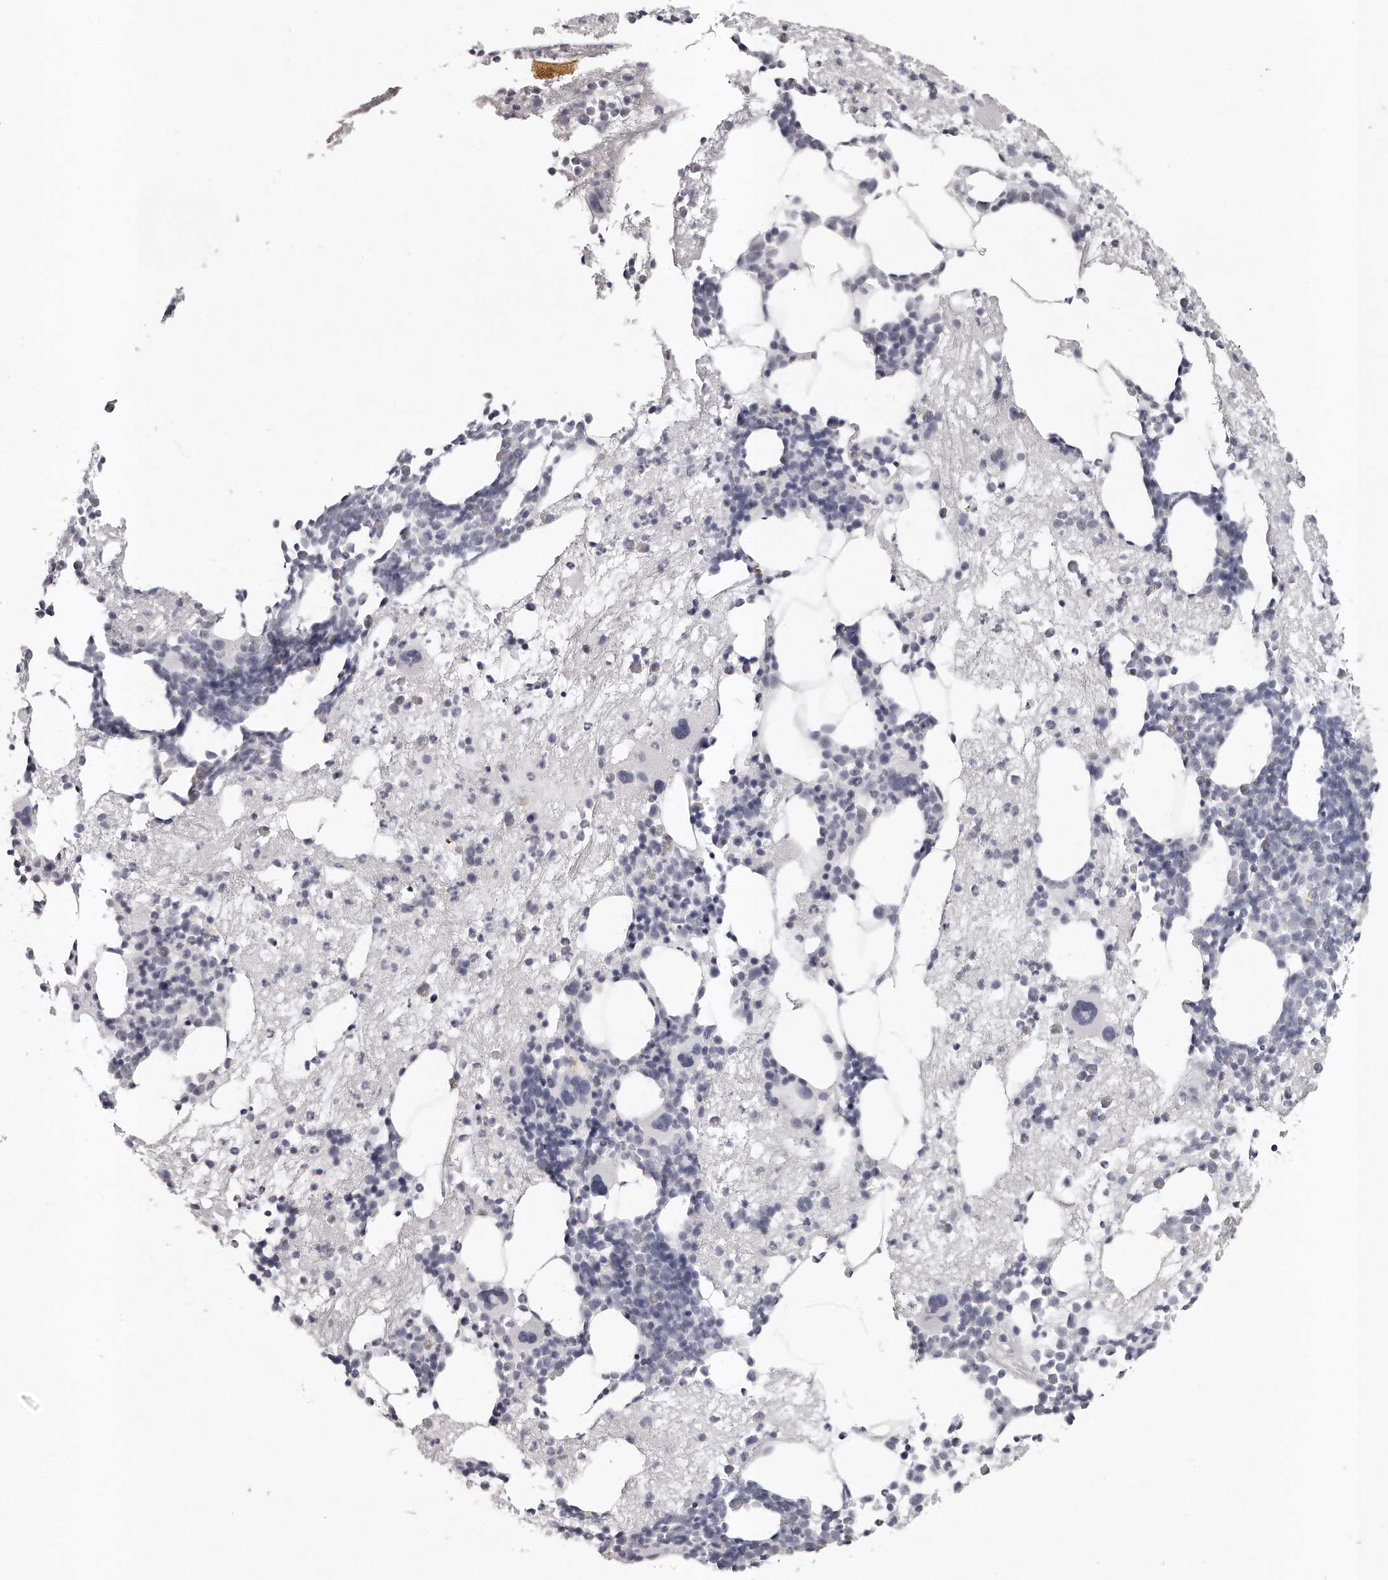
{"staining": {"intensity": "negative", "quantity": "none", "location": "none"}, "tissue": "bone marrow", "cell_type": "Hematopoietic cells", "image_type": "normal", "snomed": [{"axis": "morphology", "description": "Normal tissue, NOS"}, {"axis": "topography", "description": "Bone marrow"}], "caption": "Hematopoietic cells are negative for protein expression in normal human bone marrow.", "gene": "GGCT", "patient": {"sex": "male", "age": 54}}